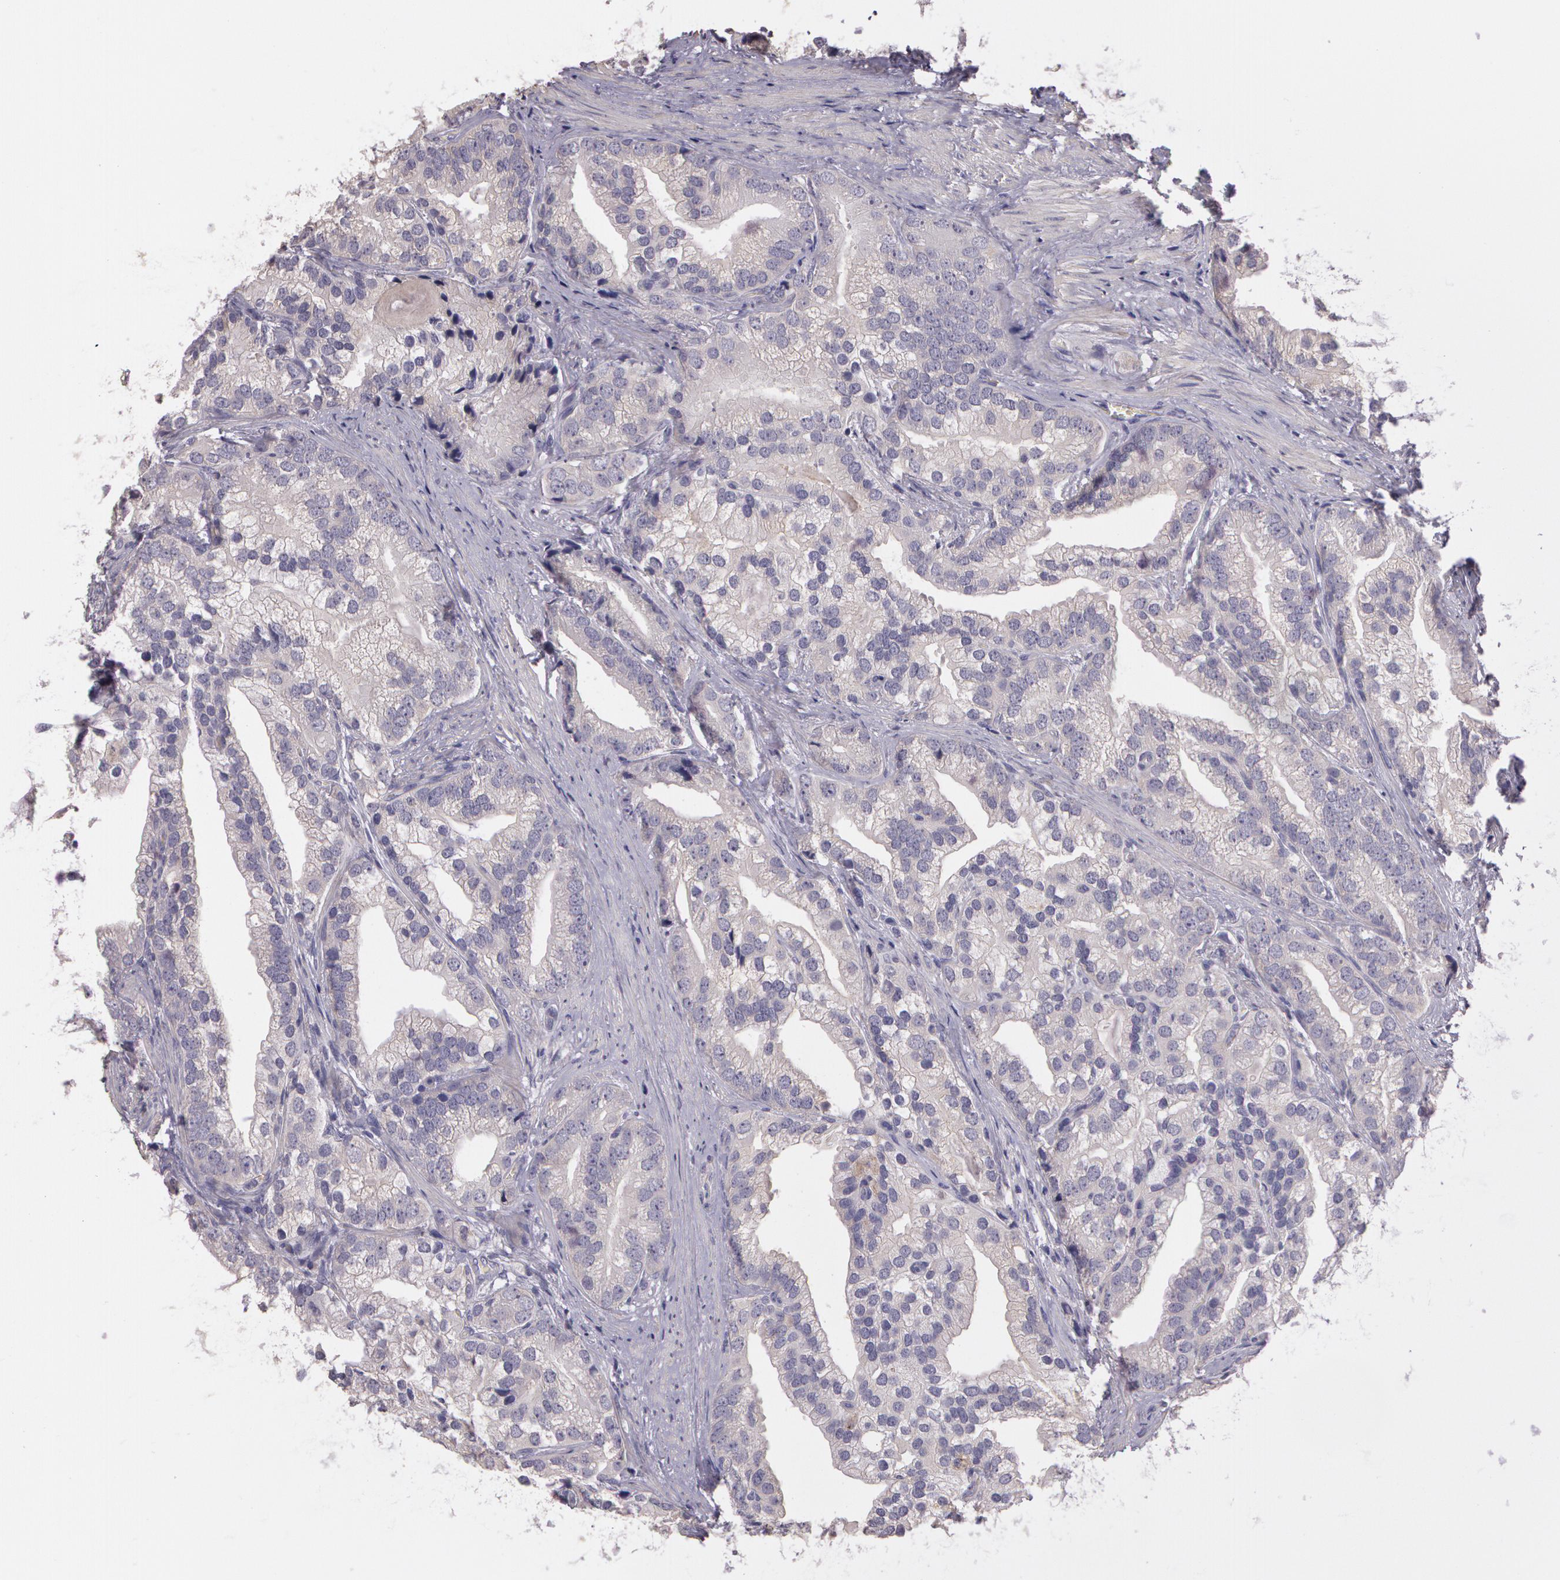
{"staining": {"intensity": "negative", "quantity": "none", "location": "none"}, "tissue": "prostate cancer", "cell_type": "Tumor cells", "image_type": "cancer", "snomed": [{"axis": "morphology", "description": "Adenocarcinoma, Low grade"}, {"axis": "topography", "description": "Prostate"}], "caption": "Immunohistochemistry image of prostate low-grade adenocarcinoma stained for a protein (brown), which displays no expression in tumor cells. (DAB (3,3'-diaminobenzidine) immunohistochemistry (IHC), high magnification).", "gene": "G2E3", "patient": {"sex": "male", "age": 71}}